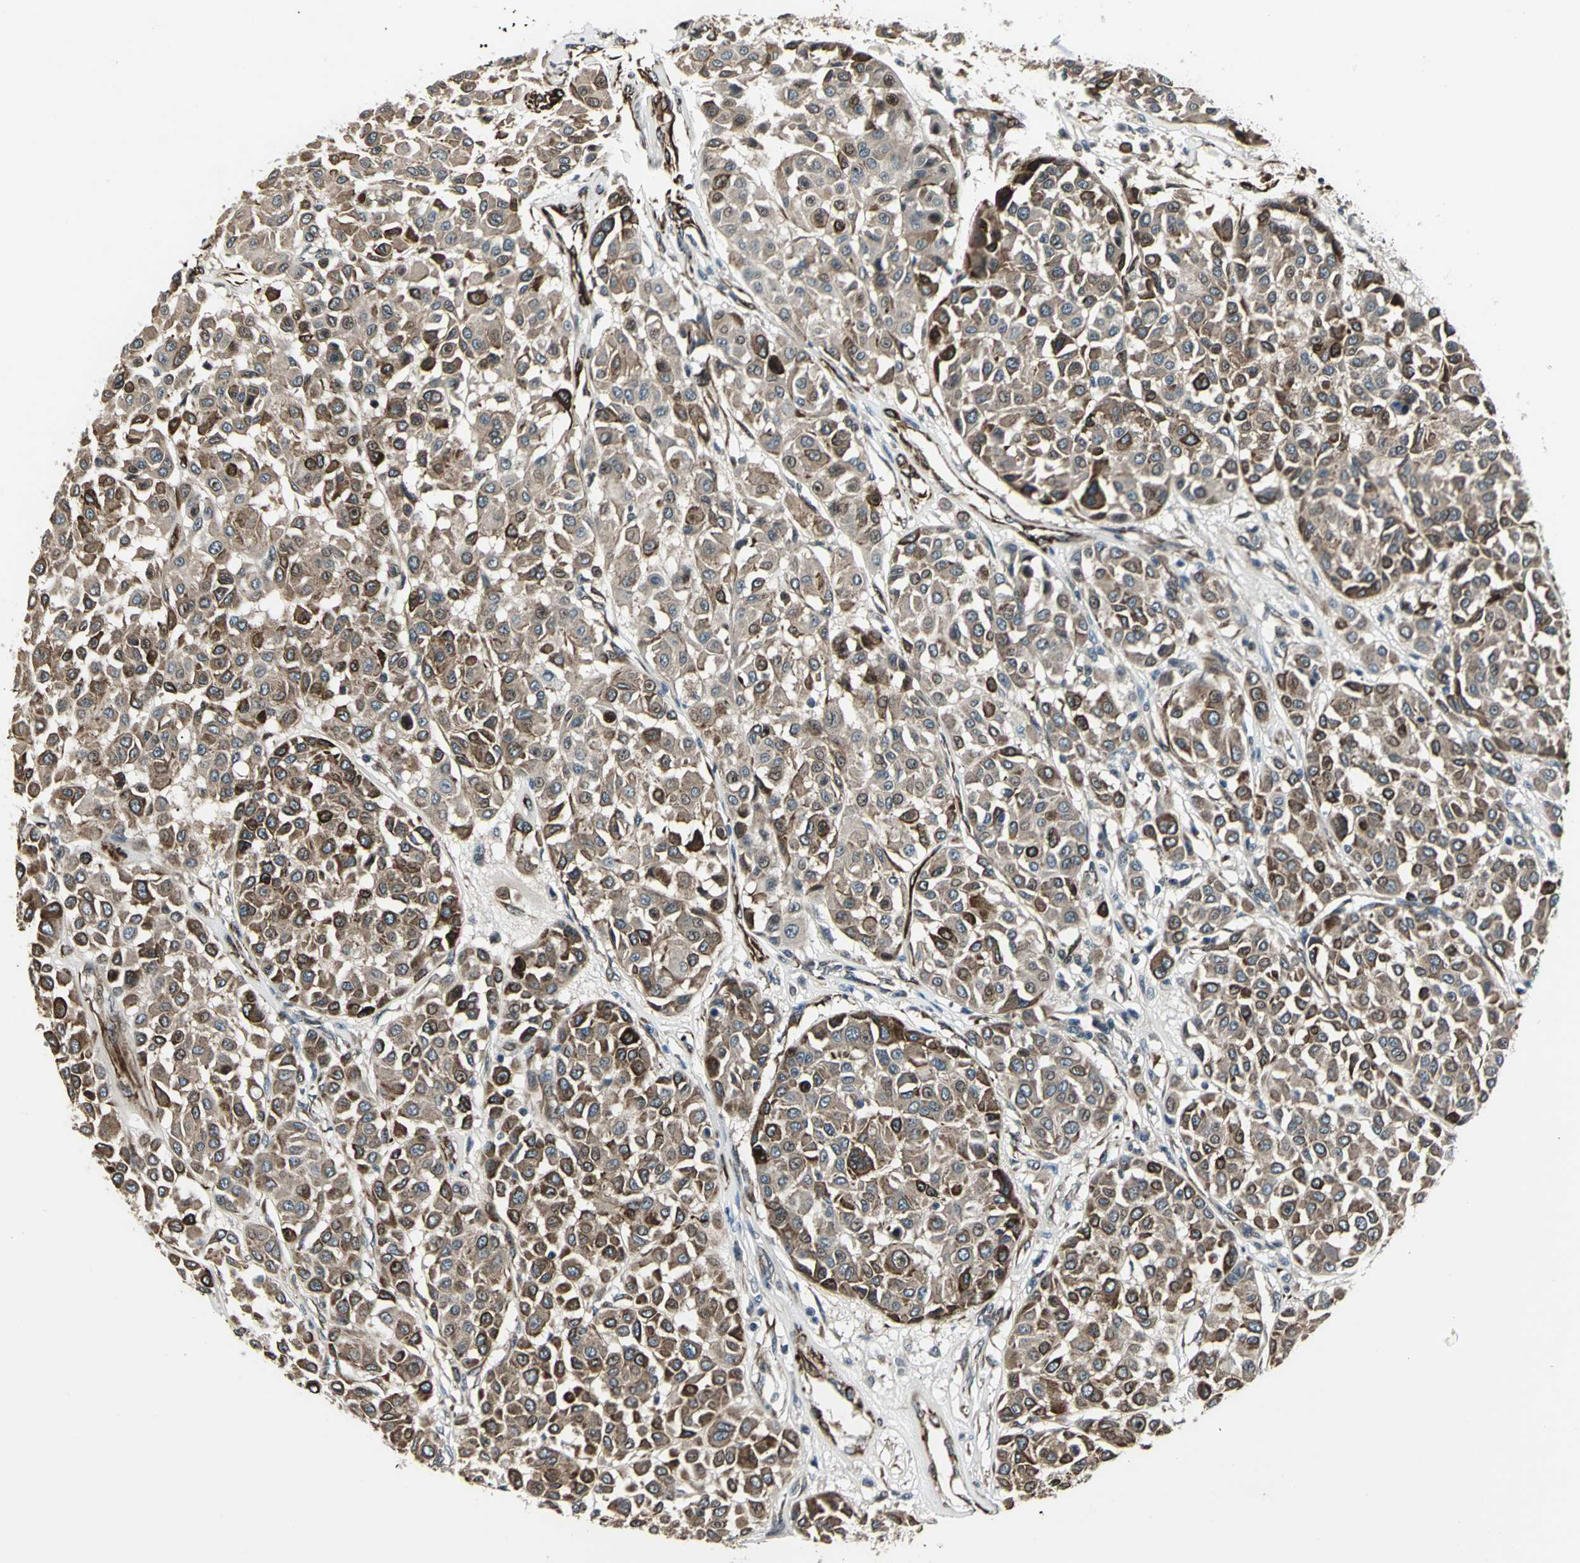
{"staining": {"intensity": "strong", "quantity": ">75%", "location": "cytoplasmic/membranous"}, "tissue": "melanoma", "cell_type": "Tumor cells", "image_type": "cancer", "snomed": [{"axis": "morphology", "description": "Malignant melanoma, Metastatic site"}, {"axis": "topography", "description": "Soft tissue"}], "caption": "An immunohistochemistry photomicrograph of tumor tissue is shown. Protein staining in brown highlights strong cytoplasmic/membranous positivity in malignant melanoma (metastatic site) within tumor cells. (DAB (3,3'-diaminobenzidine) IHC with brightfield microscopy, high magnification).", "gene": "EXD2", "patient": {"sex": "male", "age": 41}}